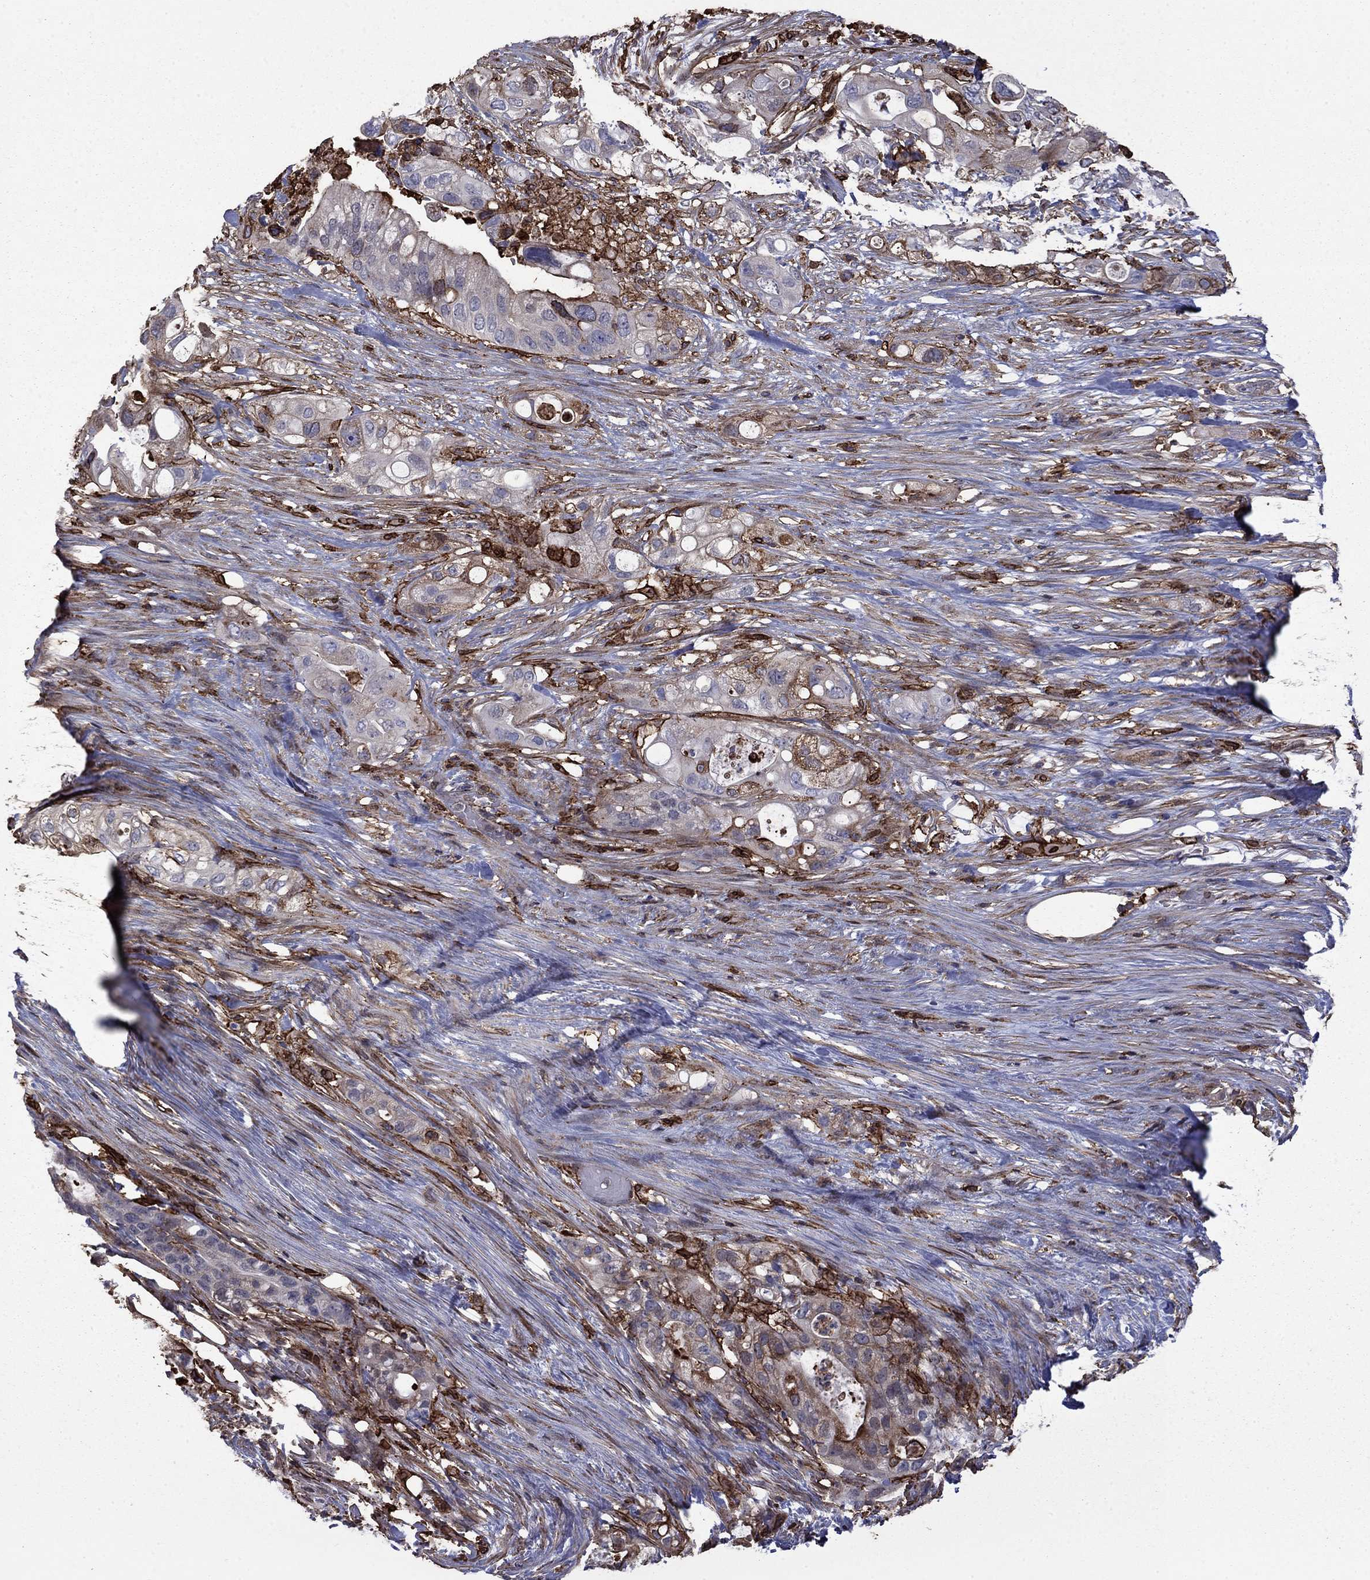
{"staining": {"intensity": "moderate", "quantity": "25%-75%", "location": "cytoplasmic/membranous"}, "tissue": "pancreatic cancer", "cell_type": "Tumor cells", "image_type": "cancer", "snomed": [{"axis": "morphology", "description": "Adenocarcinoma, NOS"}, {"axis": "topography", "description": "Pancreas"}], "caption": "Immunohistochemical staining of pancreatic cancer (adenocarcinoma) reveals moderate cytoplasmic/membranous protein positivity in about 25%-75% of tumor cells.", "gene": "PLAU", "patient": {"sex": "female", "age": 72}}